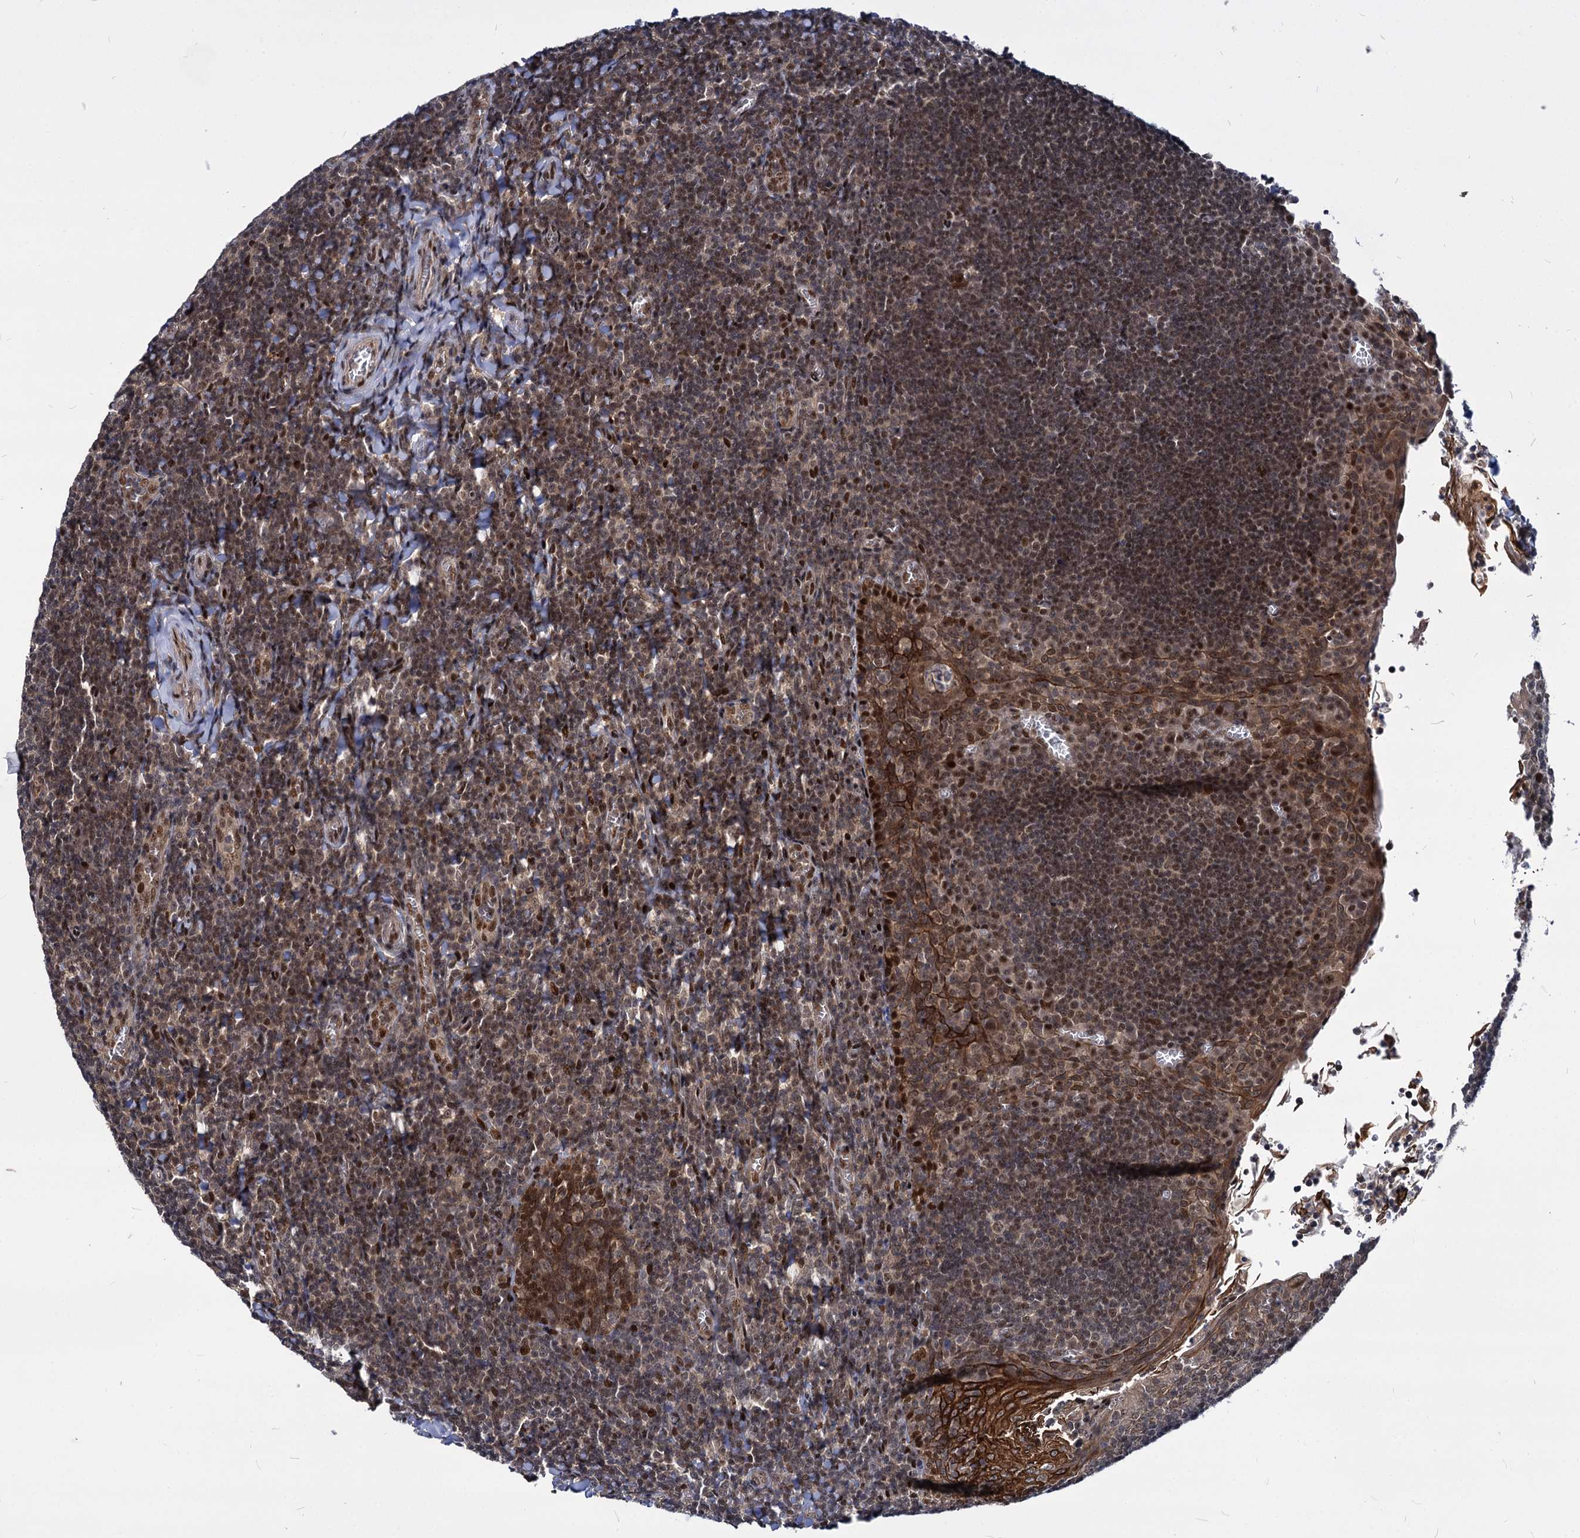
{"staining": {"intensity": "moderate", "quantity": "<25%", "location": "nuclear"}, "tissue": "tonsil", "cell_type": "Germinal center cells", "image_type": "normal", "snomed": [{"axis": "morphology", "description": "Normal tissue, NOS"}, {"axis": "topography", "description": "Tonsil"}], "caption": "A brown stain labels moderate nuclear staining of a protein in germinal center cells of normal human tonsil. The staining was performed using DAB (3,3'-diaminobenzidine) to visualize the protein expression in brown, while the nuclei were stained in blue with hematoxylin (Magnification: 20x).", "gene": "MAML2", "patient": {"sex": "male", "age": 27}}